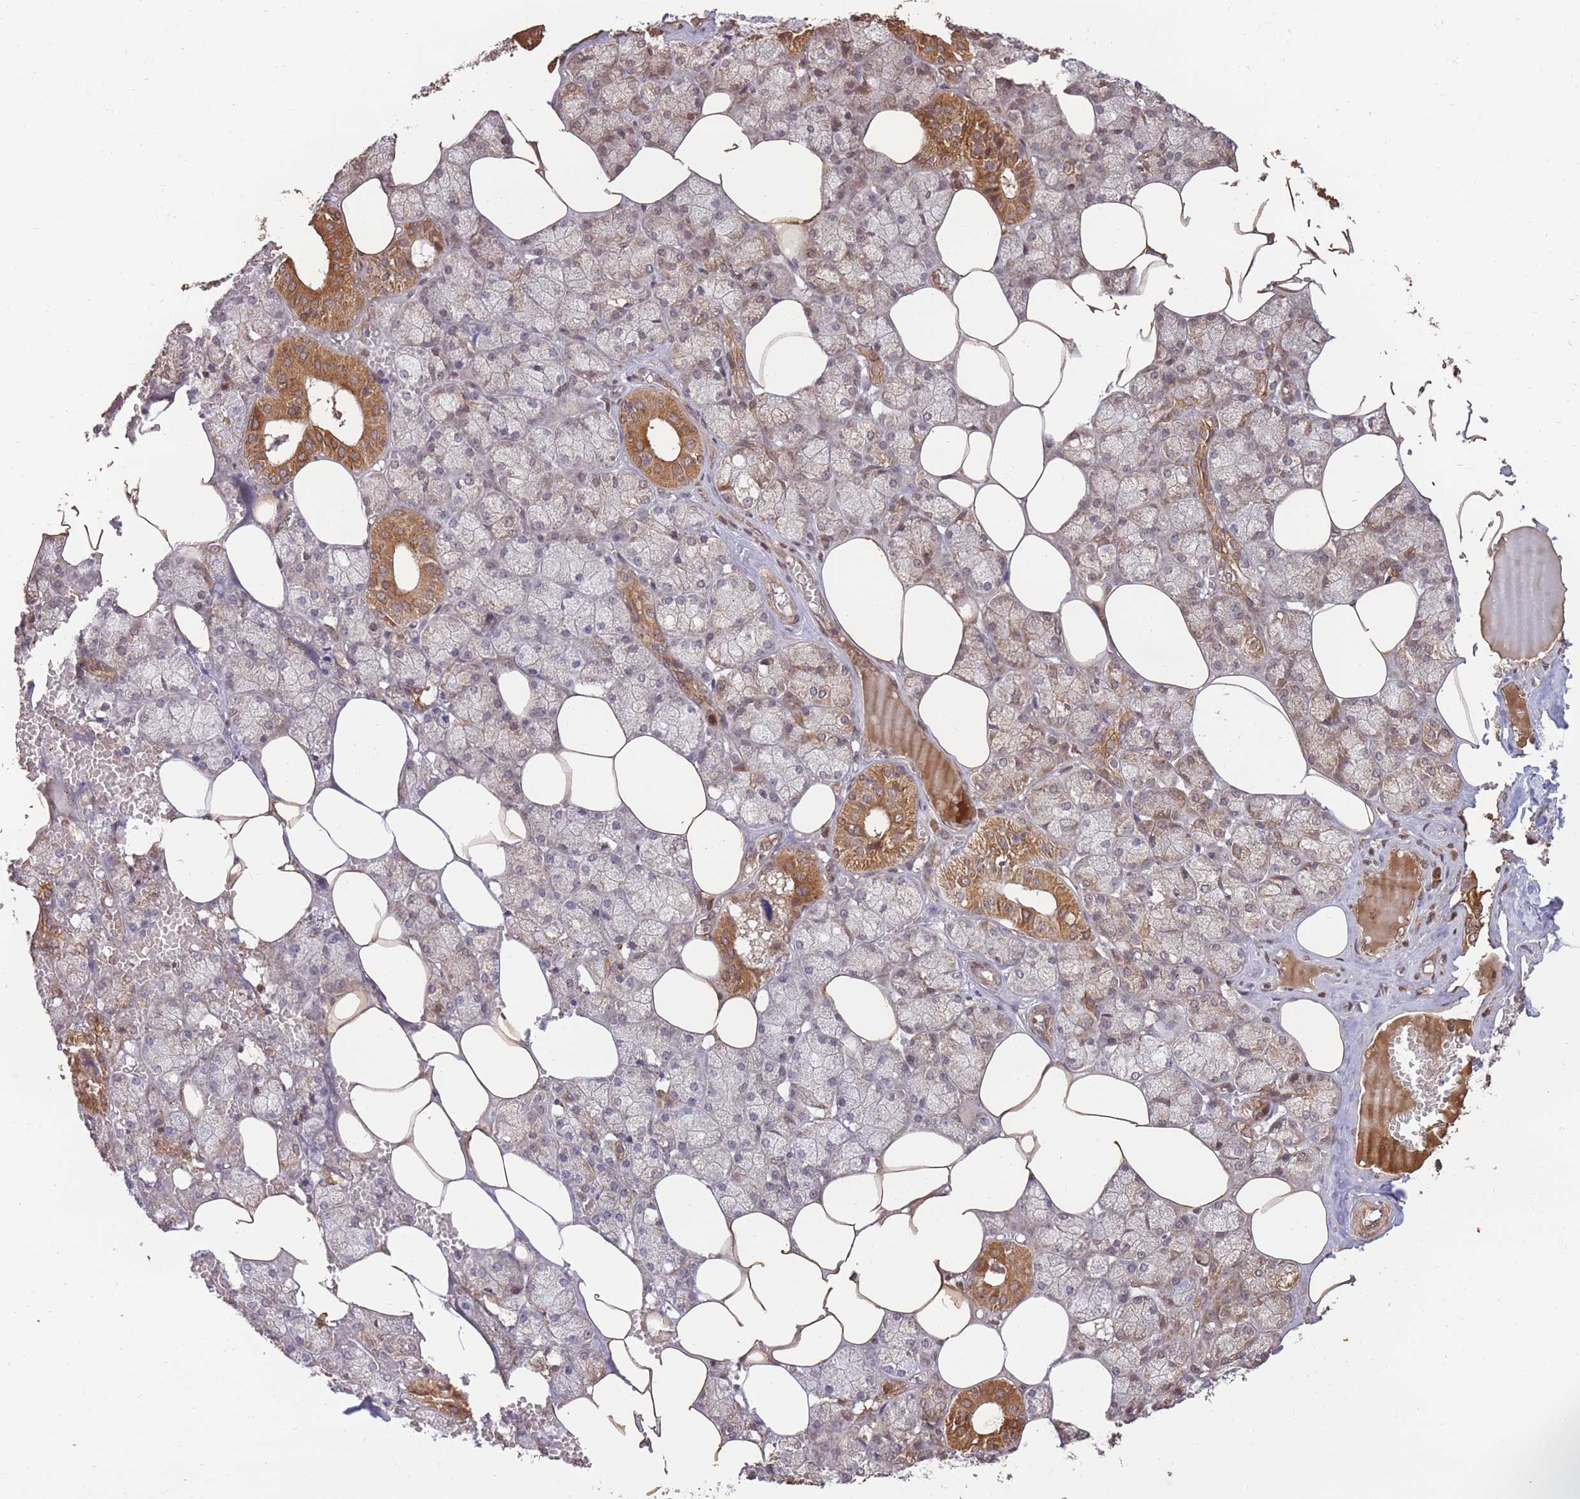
{"staining": {"intensity": "moderate", "quantity": "25%-75%", "location": "cytoplasmic/membranous"}, "tissue": "salivary gland", "cell_type": "Glandular cells", "image_type": "normal", "snomed": [{"axis": "morphology", "description": "Normal tissue, NOS"}, {"axis": "topography", "description": "Salivary gland"}], "caption": "This histopathology image demonstrates unremarkable salivary gland stained with IHC to label a protein in brown. The cytoplasmic/membranous of glandular cells show moderate positivity for the protein. Nuclei are counter-stained blue.", "gene": "RGS14", "patient": {"sex": "male", "age": 62}}